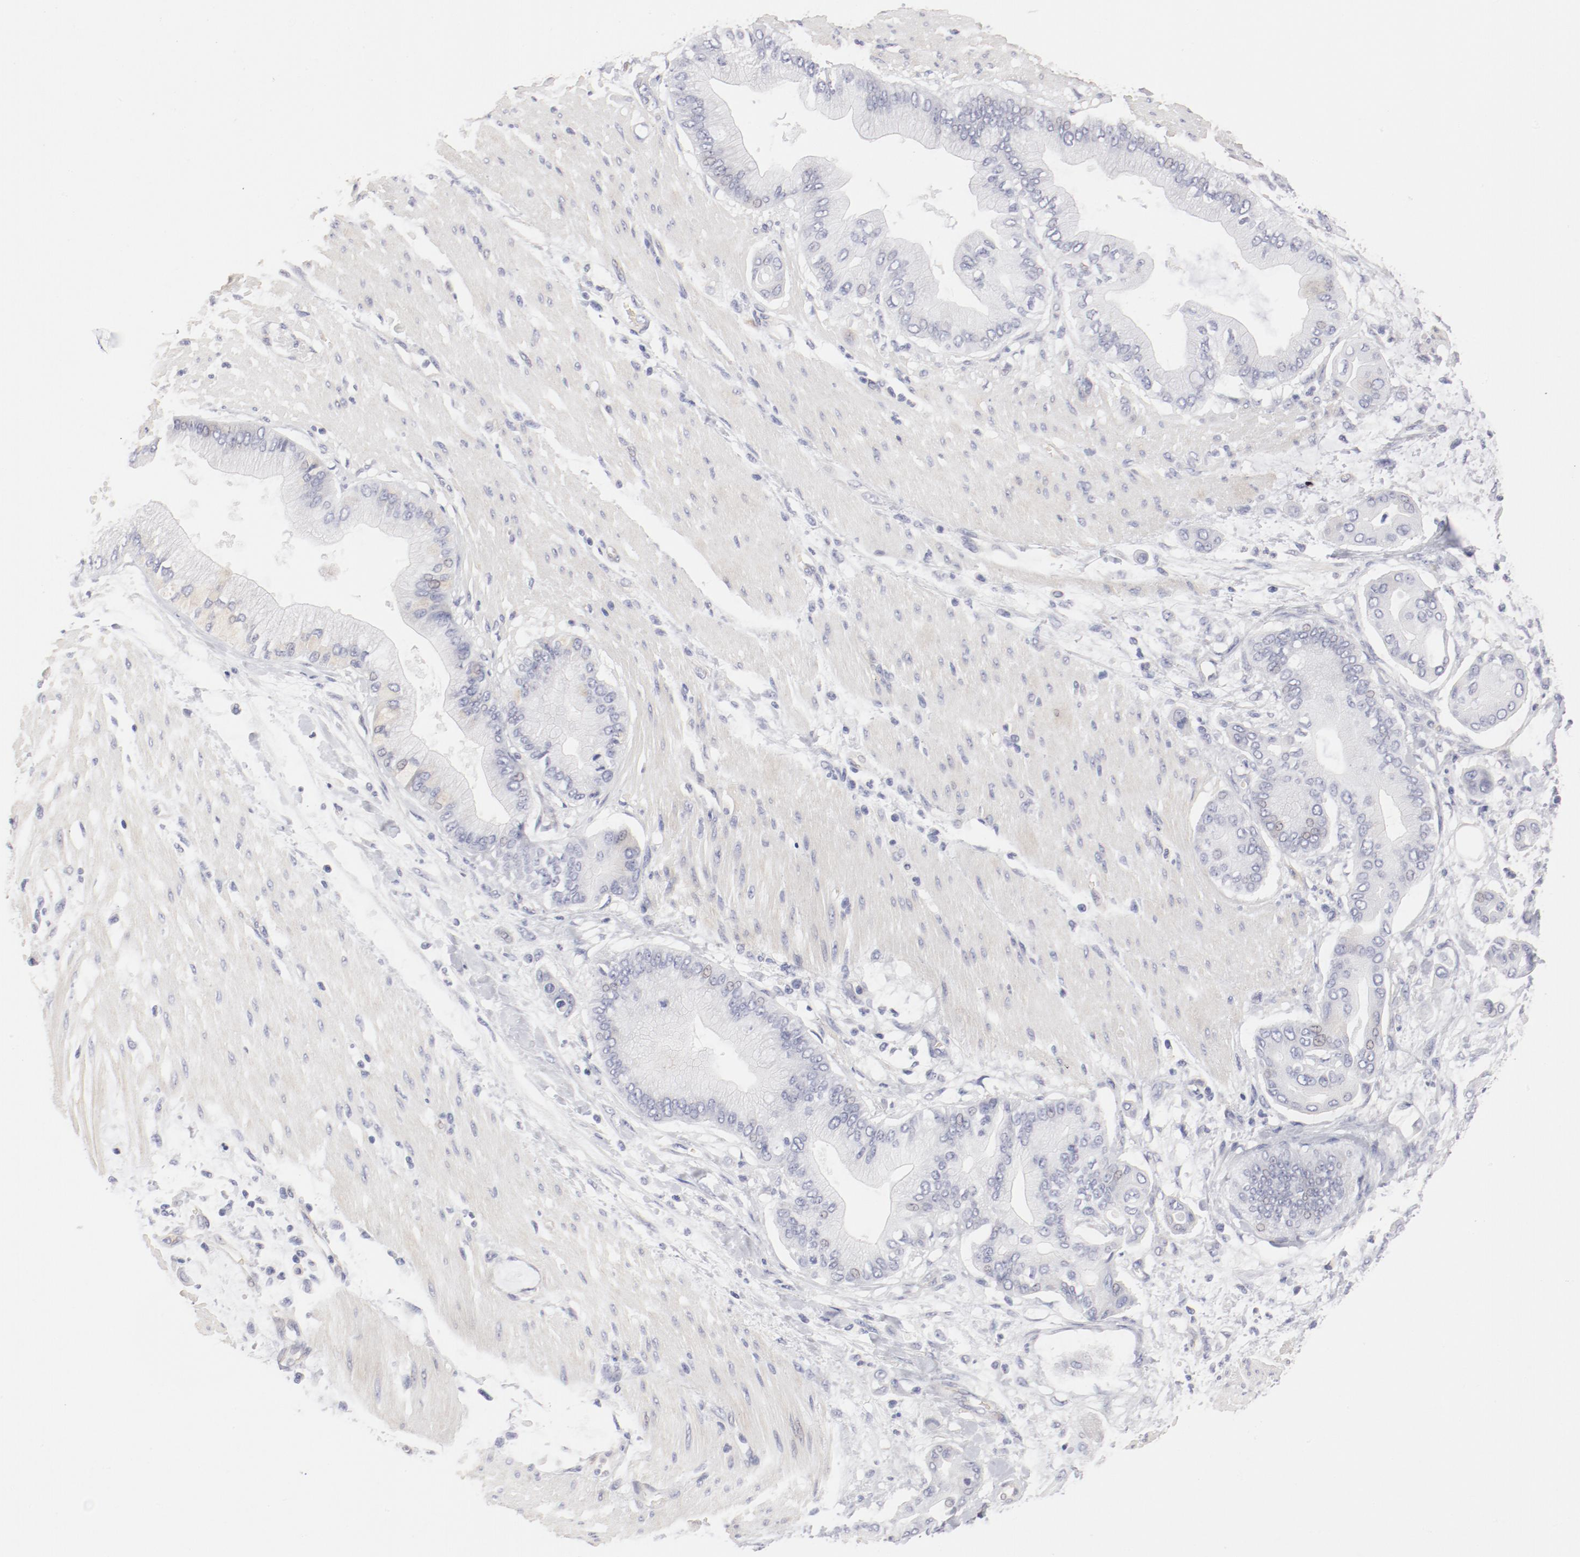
{"staining": {"intensity": "negative", "quantity": "none", "location": "none"}, "tissue": "pancreatic cancer", "cell_type": "Tumor cells", "image_type": "cancer", "snomed": [{"axis": "morphology", "description": "Adenocarcinoma, NOS"}, {"axis": "morphology", "description": "Adenocarcinoma, metastatic, NOS"}, {"axis": "topography", "description": "Lymph node"}, {"axis": "topography", "description": "Pancreas"}, {"axis": "topography", "description": "Duodenum"}], "caption": "An immunohistochemistry micrograph of pancreatic adenocarcinoma is shown. There is no staining in tumor cells of pancreatic adenocarcinoma.", "gene": "LAX1", "patient": {"sex": "female", "age": 64}}